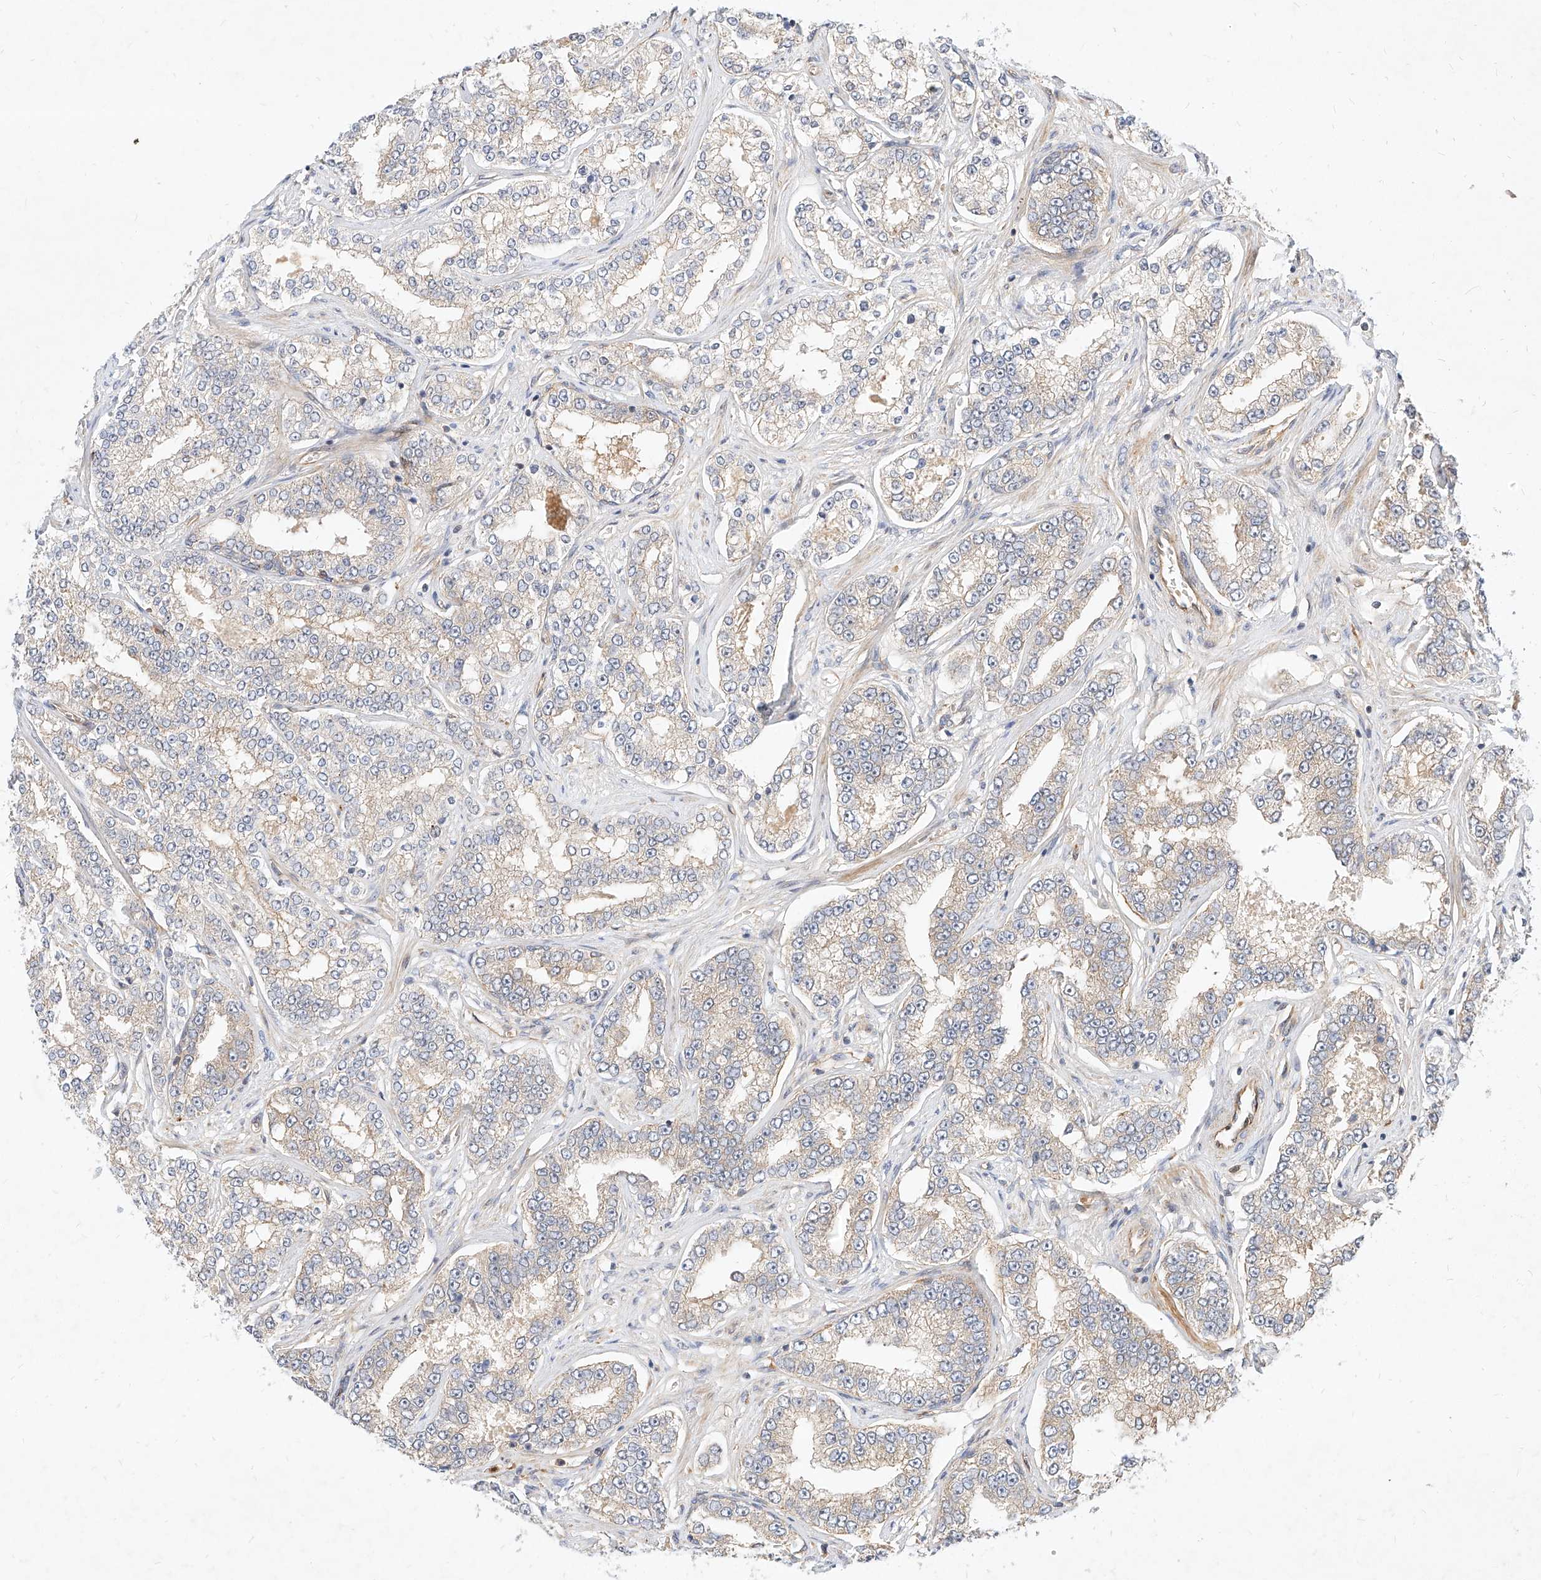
{"staining": {"intensity": "negative", "quantity": "none", "location": "none"}, "tissue": "prostate cancer", "cell_type": "Tumor cells", "image_type": "cancer", "snomed": [{"axis": "morphology", "description": "Normal tissue, NOS"}, {"axis": "morphology", "description": "Adenocarcinoma, High grade"}, {"axis": "topography", "description": "Prostate"}], "caption": "This is an immunohistochemistry (IHC) photomicrograph of prostate cancer (high-grade adenocarcinoma). There is no expression in tumor cells.", "gene": "NFAM1", "patient": {"sex": "male", "age": 83}}